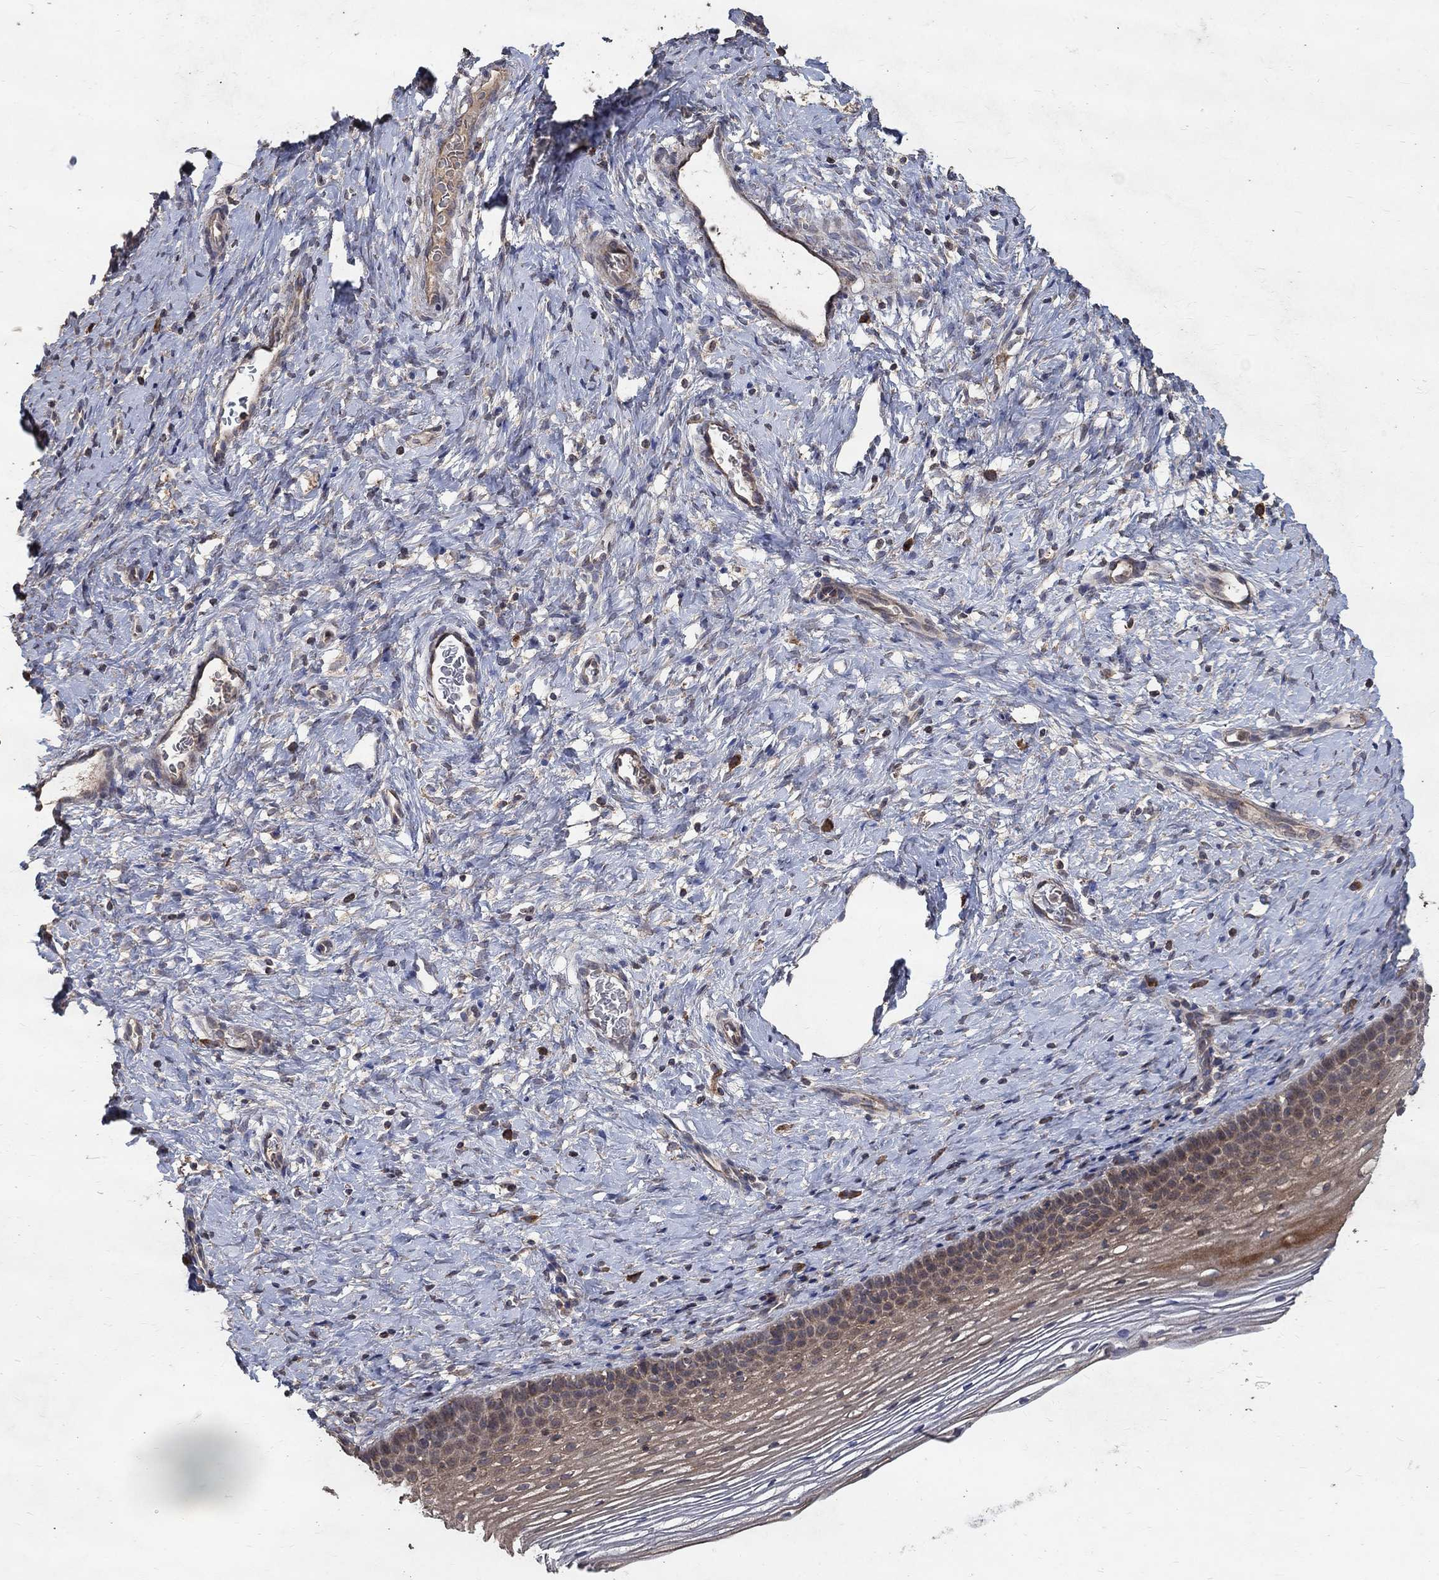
{"staining": {"intensity": "weak", "quantity": "25%-75%", "location": "cytoplasmic/membranous"}, "tissue": "cervix", "cell_type": "Glandular cells", "image_type": "normal", "snomed": [{"axis": "morphology", "description": "Normal tissue, NOS"}, {"axis": "topography", "description": "Cervix"}], "caption": "A histopathology image of cervix stained for a protein demonstrates weak cytoplasmic/membranous brown staining in glandular cells.", "gene": "C17orf75", "patient": {"sex": "female", "age": 39}}